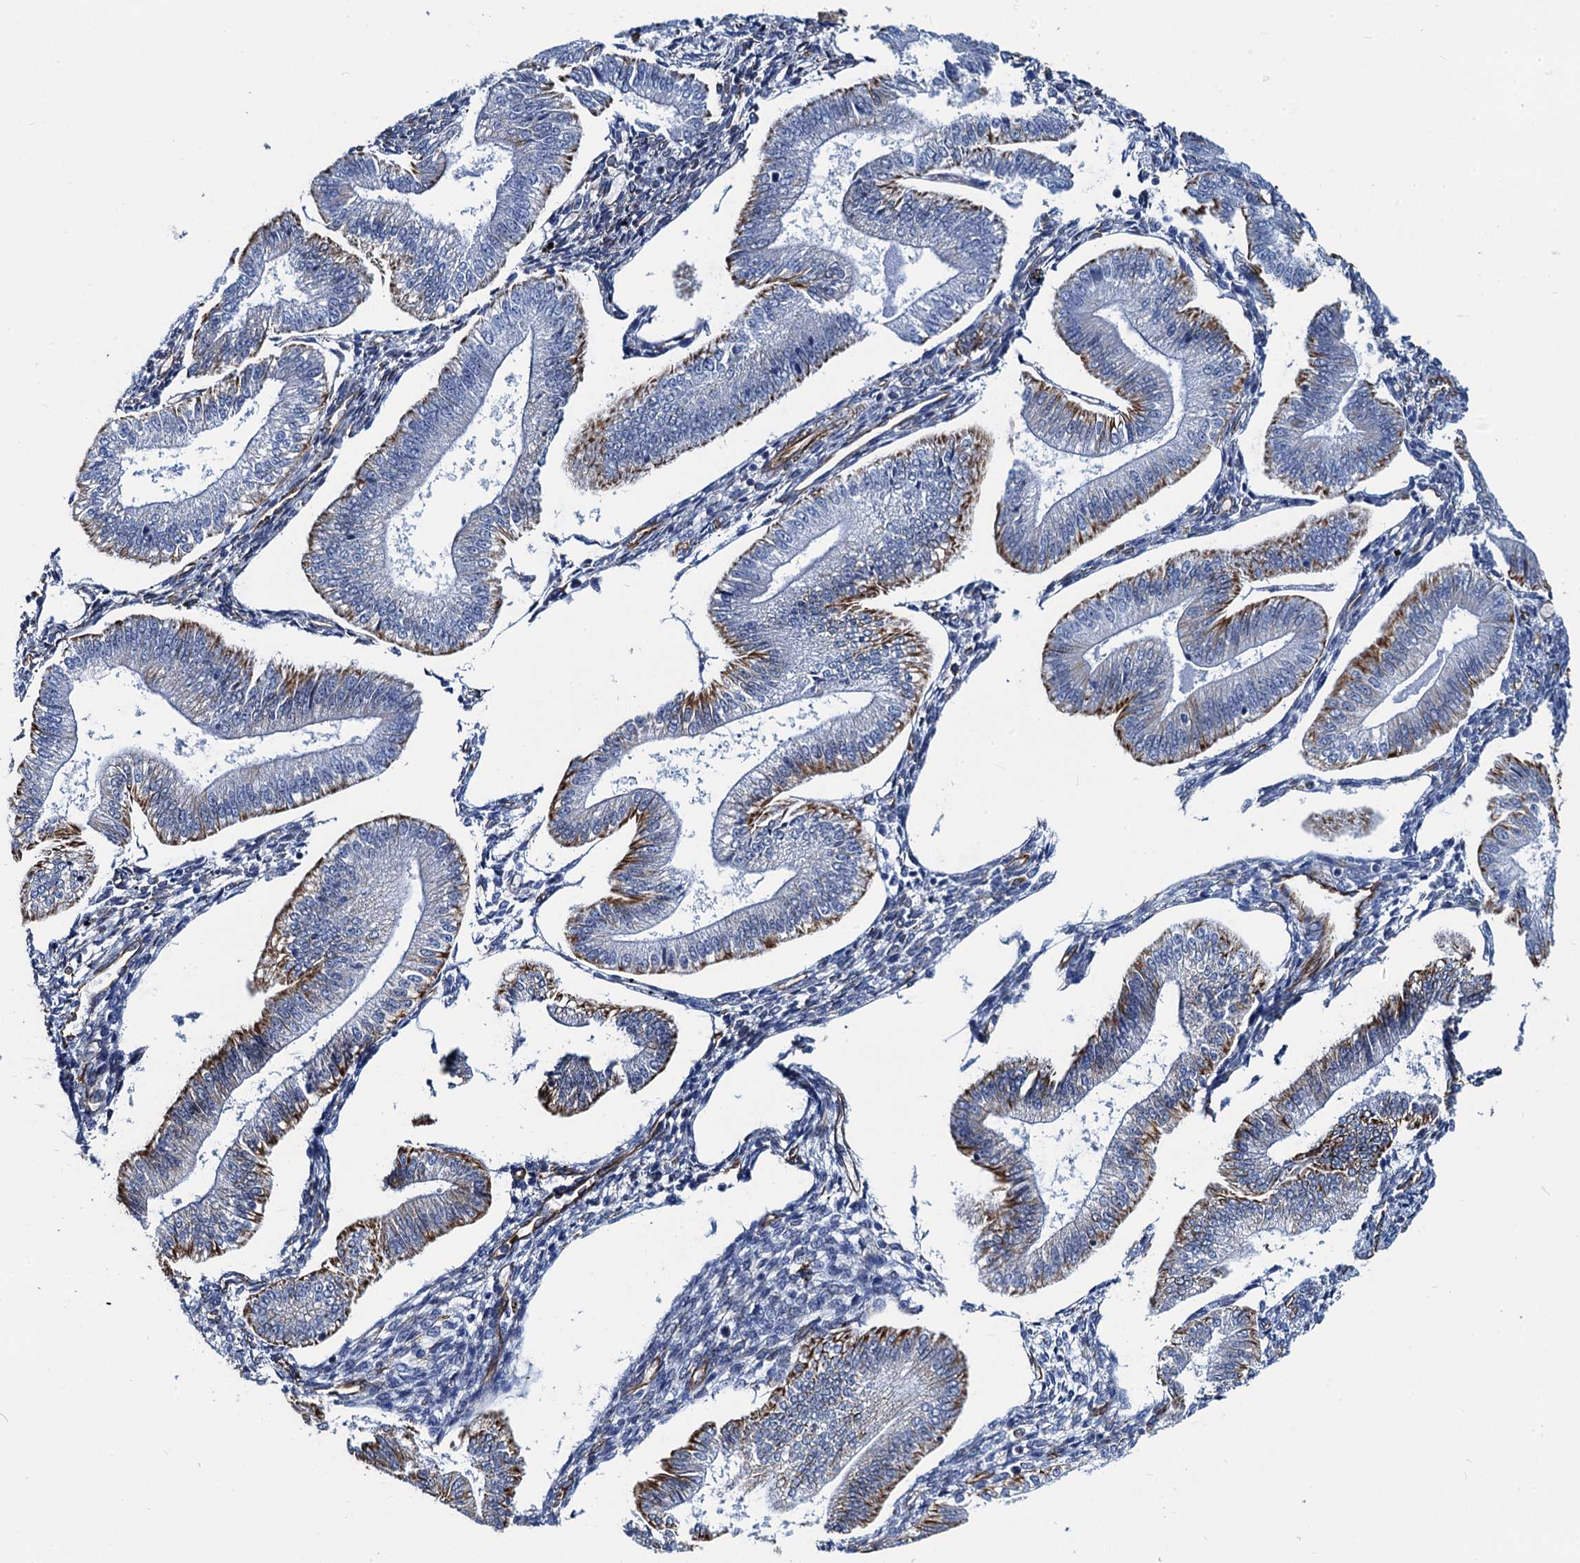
{"staining": {"intensity": "negative", "quantity": "none", "location": "none"}, "tissue": "endometrium", "cell_type": "Cells in endometrial stroma", "image_type": "normal", "snomed": [{"axis": "morphology", "description": "Normal tissue, NOS"}, {"axis": "topography", "description": "Endometrium"}], "caption": "The image displays no significant expression in cells in endometrial stroma of endometrium. (Stains: DAB IHC with hematoxylin counter stain, Microscopy: brightfield microscopy at high magnification).", "gene": "PGM2", "patient": {"sex": "female", "age": 34}}